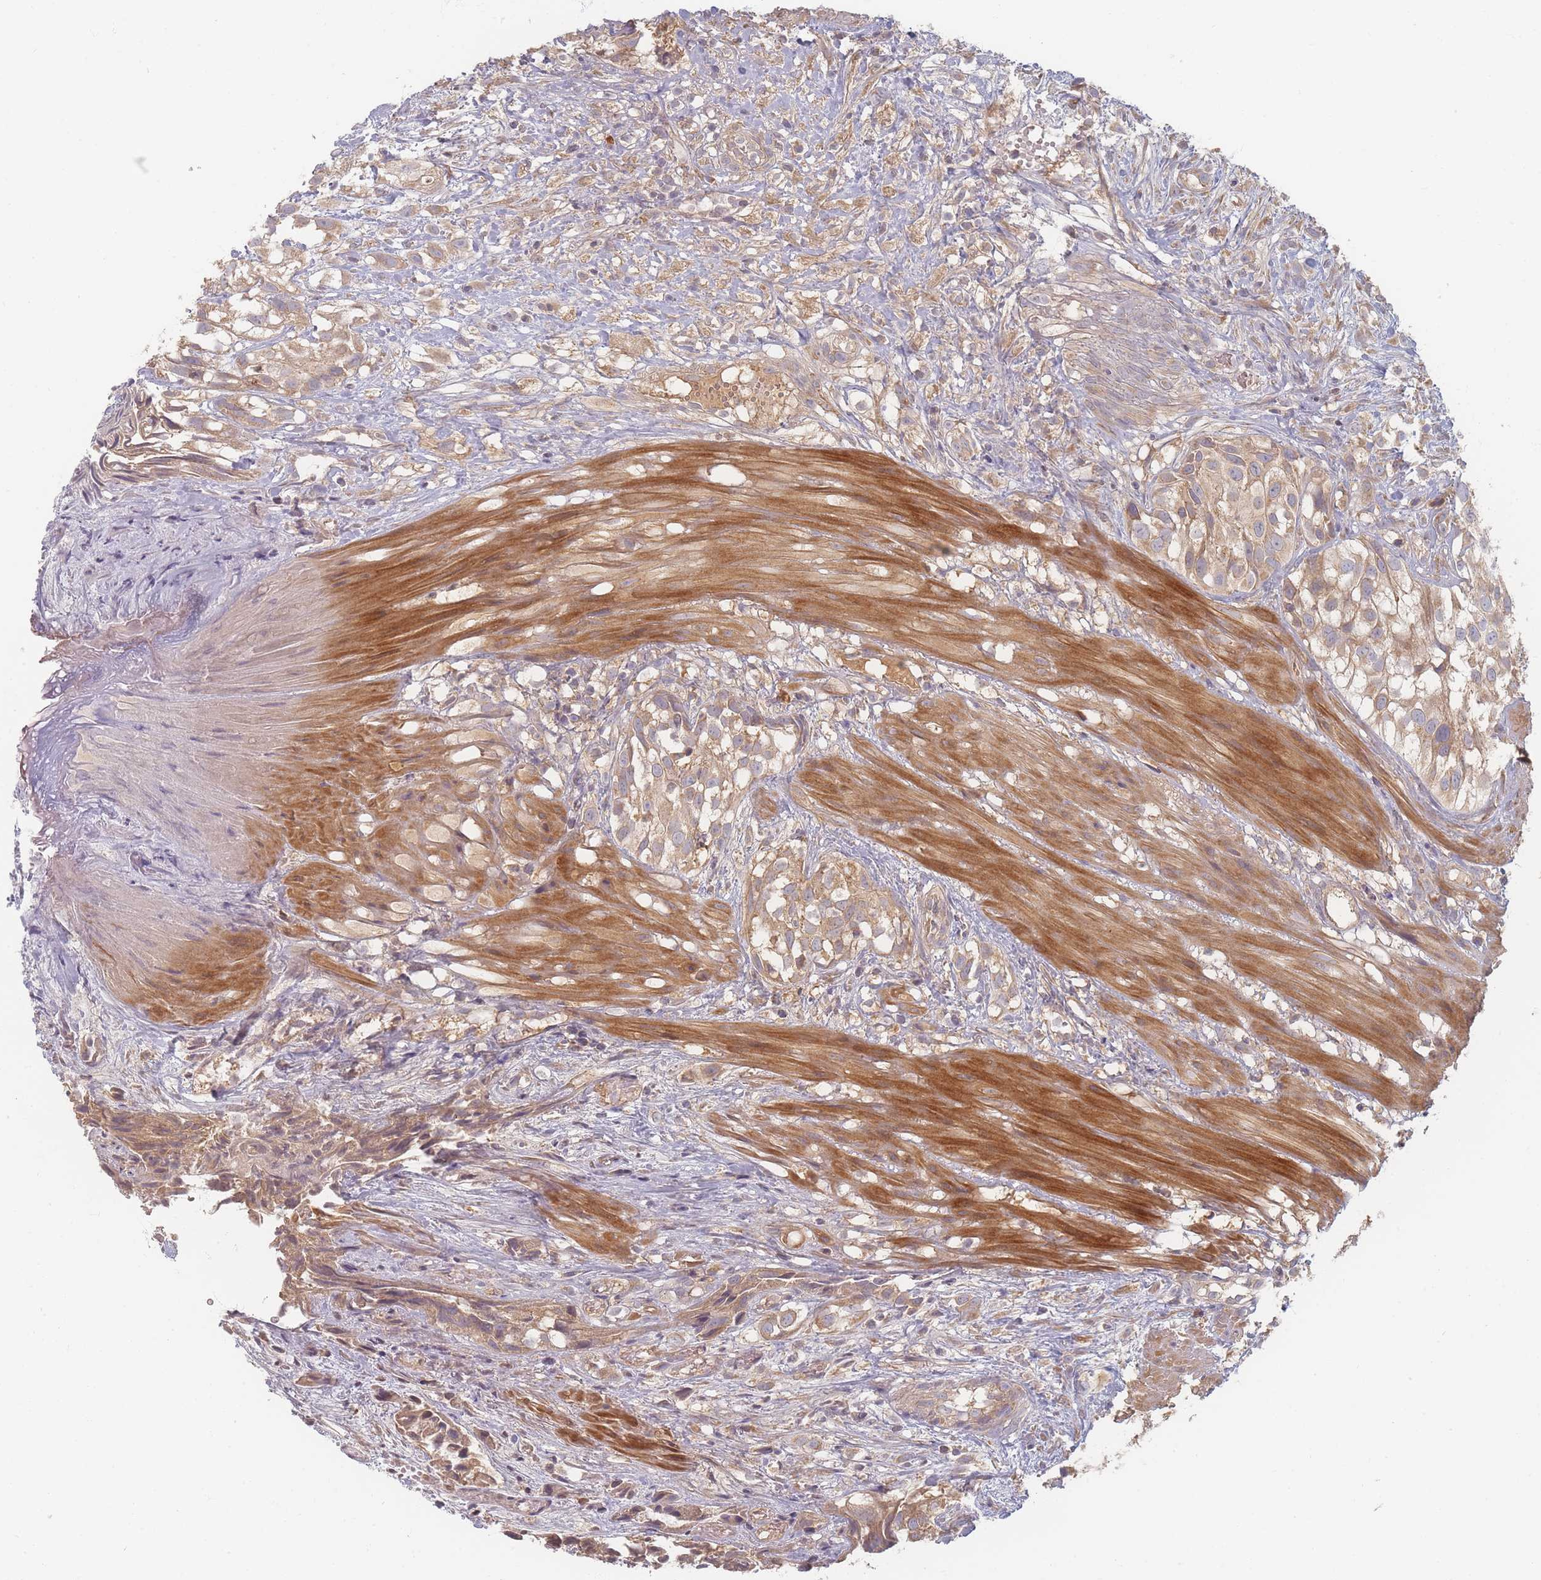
{"staining": {"intensity": "weak", "quantity": ">75%", "location": "cytoplasmic/membranous"}, "tissue": "urothelial cancer", "cell_type": "Tumor cells", "image_type": "cancer", "snomed": [{"axis": "morphology", "description": "Urothelial carcinoma, High grade"}, {"axis": "topography", "description": "Urinary bladder"}], "caption": "High-grade urothelial carcinoma stained for a protein (brown) displays weak cytoplasmic/membranous positive staining in approximately >75% of tumor cells.", "gene": "SLC35F3", "patient": {"sex": "male", "age": 56}}